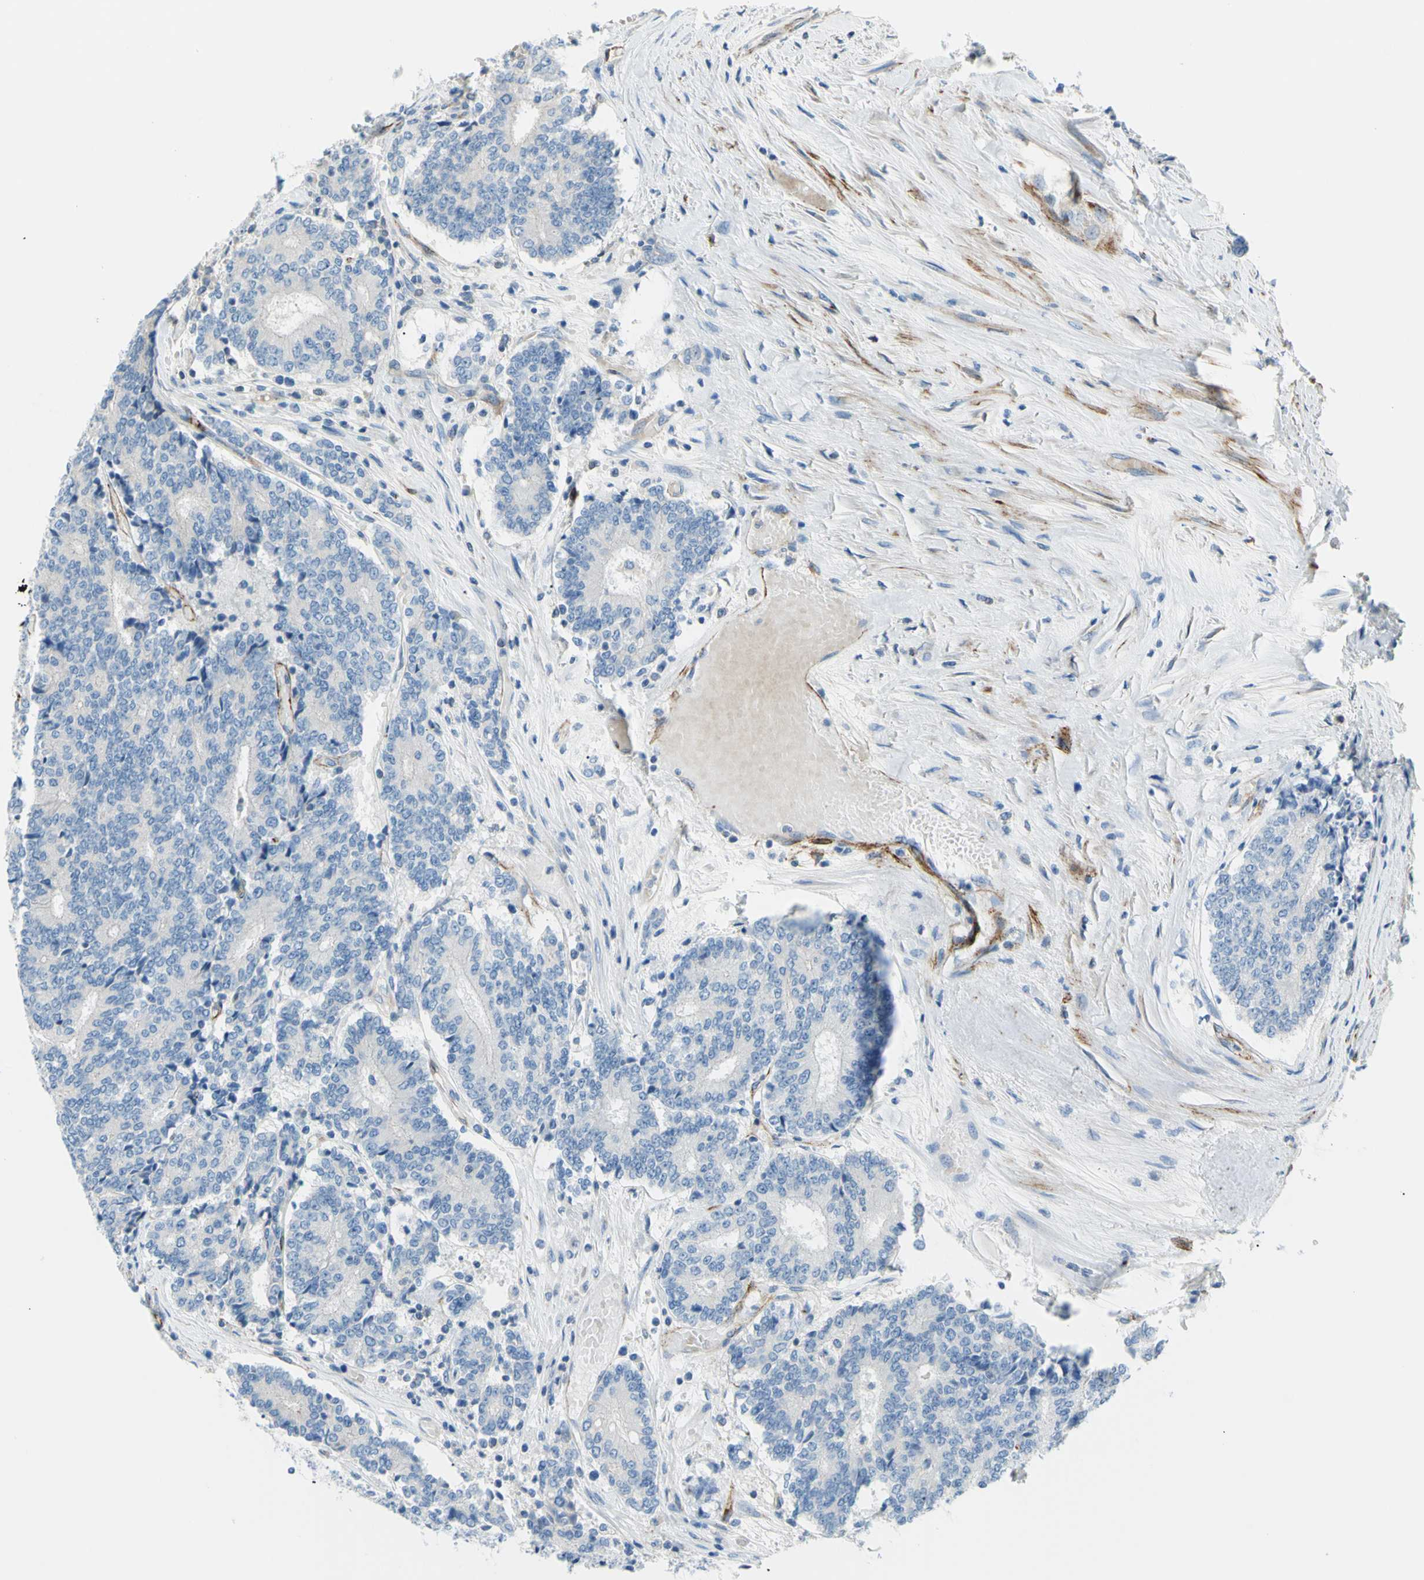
{"staining": {"intensity": "negative", "quantity": "none", "location": "none"}, "tissue": "prostate cancer", "cell_type": "Tumor cells", "image_type": "cancer", "snomed": [{"axis": "morphology", "description": "Normal tissue, NOS"}, {"axis": "morphology", "description": "Adenocarcinoma, High grade"}, {"axis": "topography", "description": "Prostate"}, {"axis": "topography", "description": "Seminal veicle"}], "caption": "Tumor cells show no significant staining in prostate cancer (adenocarcinoma (high-grade)). Brightfield microscopy of immunohistochemistry stained with DAB (3,3'-diaminobenzidine) (brown) and hematoxylin (blue), captured at high magnification.", "gene": "PRRG2", "patient": {"sex": "male", "age": 55}}